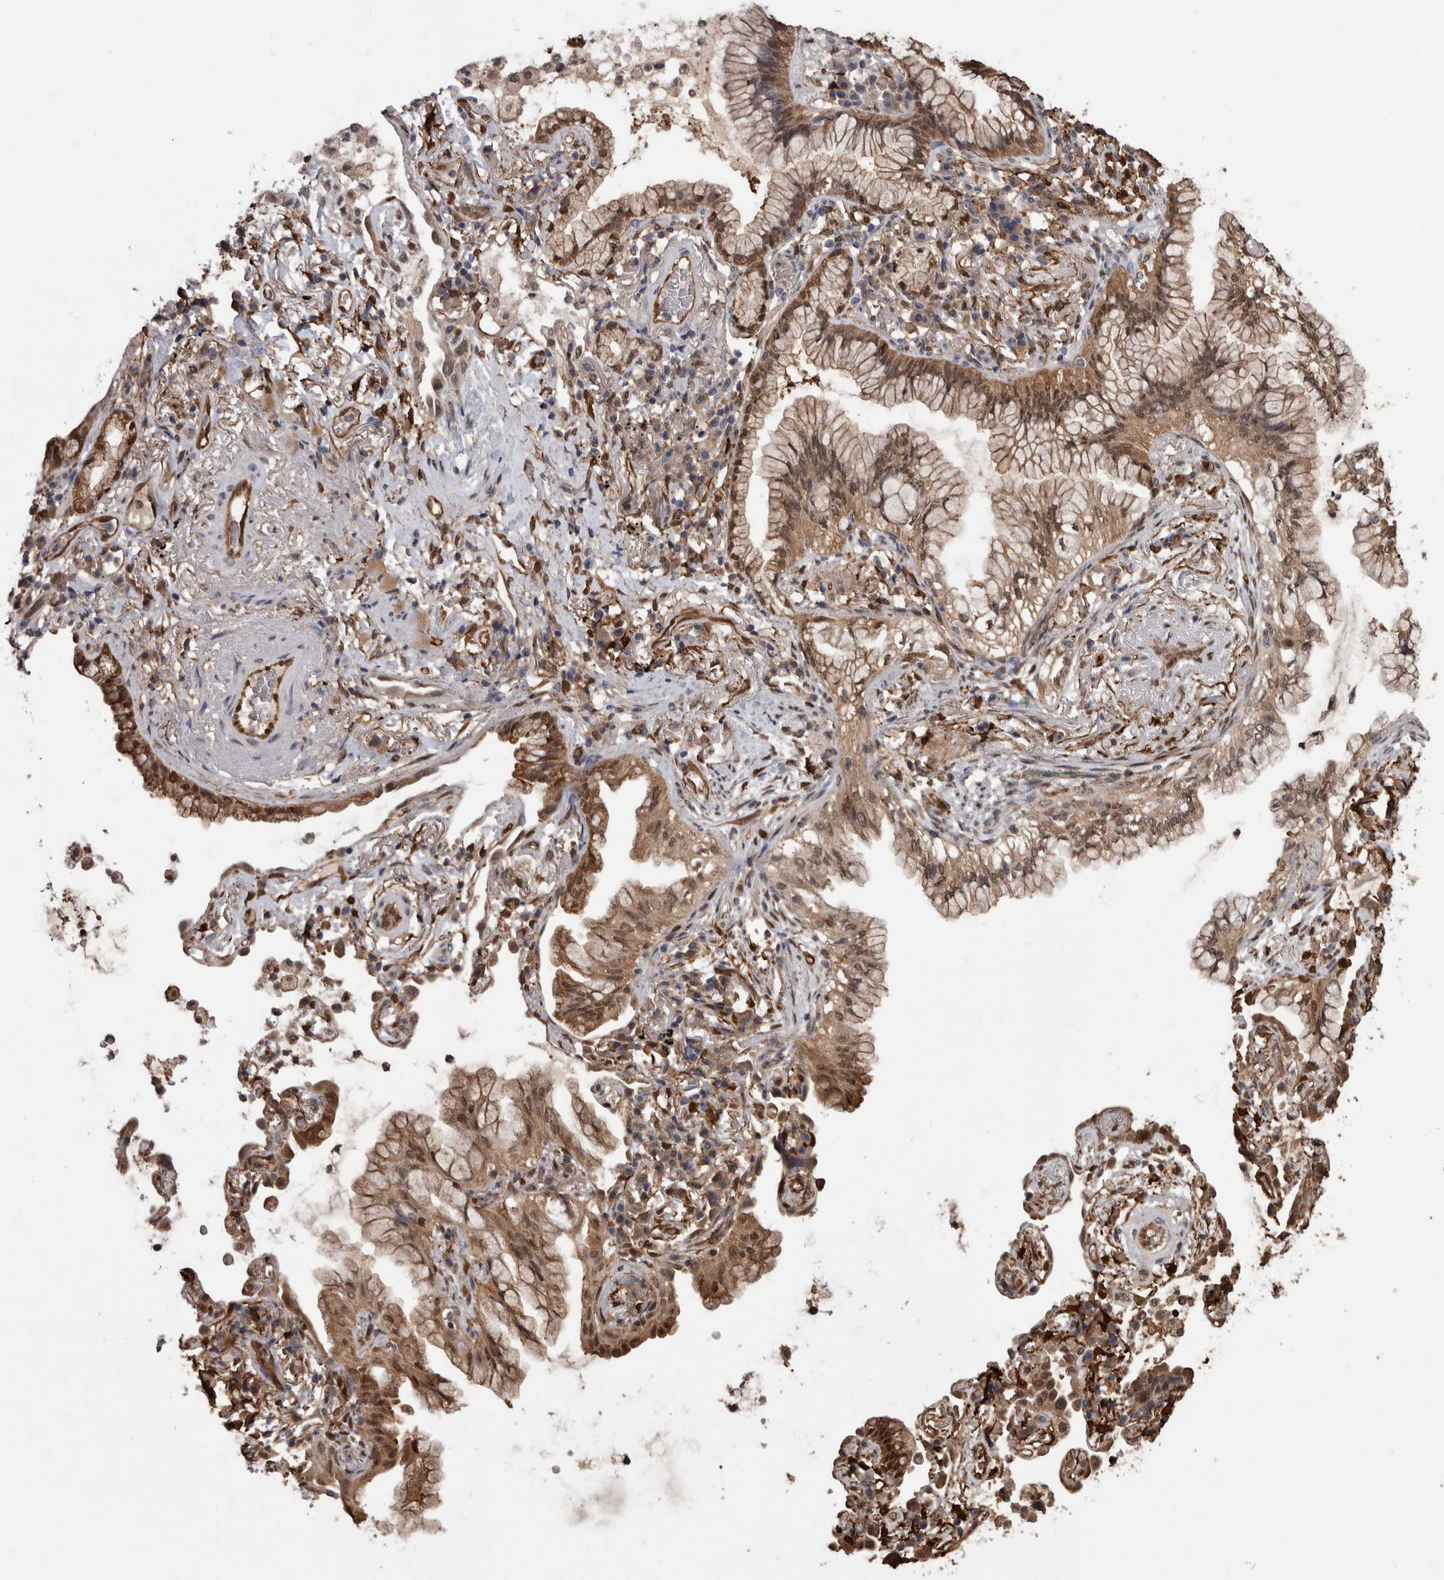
{"staining": {"intensity": "moderate", "quantity": ">75%", "location": "cytoplasmic/membranous,nuclear"}, "tissue": "lung cancer", "cell_type": "Tumor cells", "image_type": "cancer", "snomed": [{"axis": "morphology", "description": "Adenocarcinoma, NOS"}, {"axis": "topography", "description": "Lung"}], "caption": "Protein expression analysis of human lung cancer reveals moderate cytoplasmic/membranous and nuclear expression in about >75% of tumor cells.", "gene": "LXN", "patient": {"sex": "female", "age": 70}}